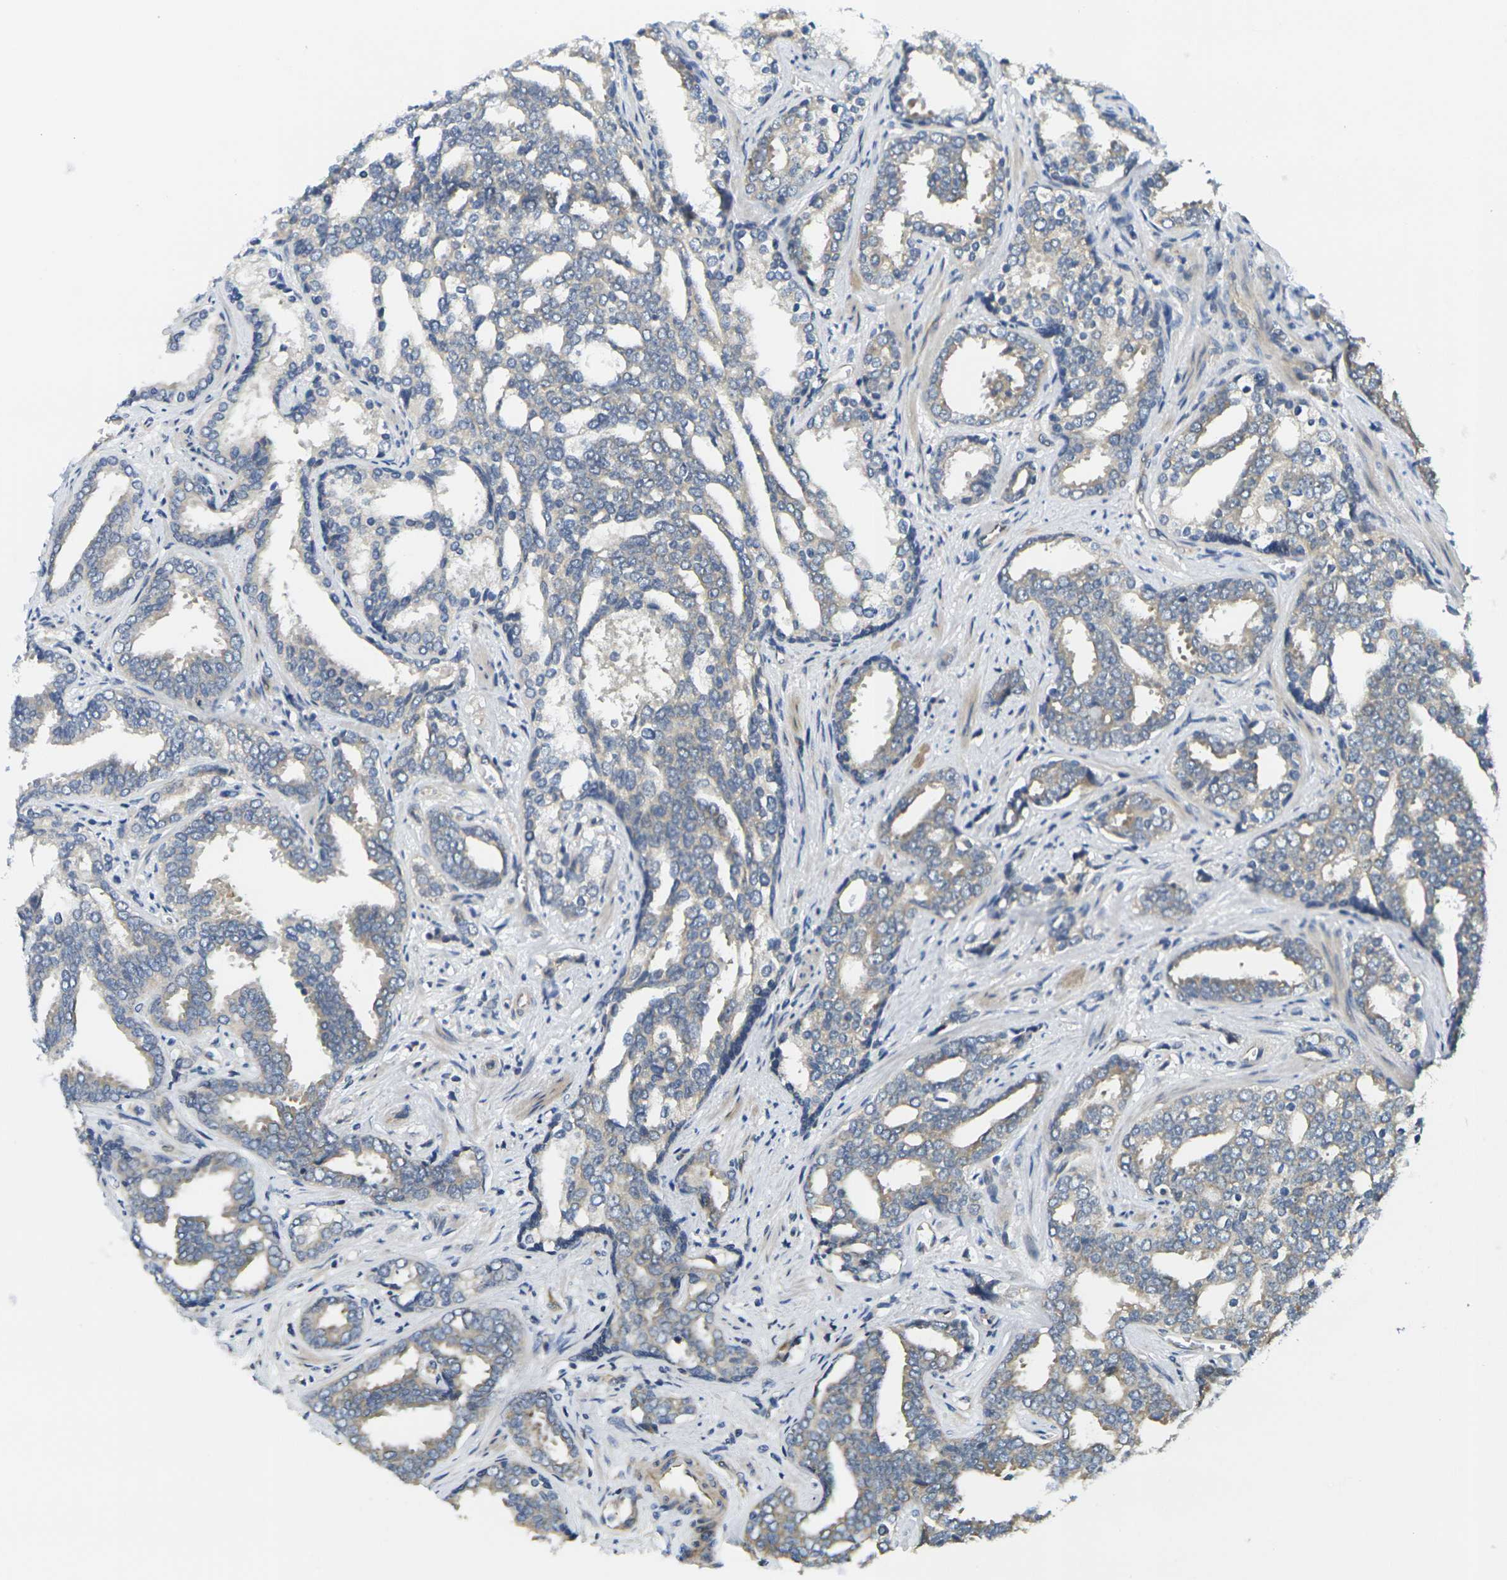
{"staining": {"intensity": "weak", "quantity": "25%-75%", "location": "cytoplasmic/membranous"}, "tissue": "prostate cancer", "cell_type": "Tumor cells", "image_type": "cancer", "snomed": [{"axis": "morphology", "description": "Adenocarcinoma, High grade"}, {"axis": "topography", "description": "Prostate"}], "caption": "An immunohistochemistry photomicrograph of neoplastic tissue is shown. Protein staining in brown shows weak cytoplasmic/membranous positivity in prostate adenocarcinoma (high-grade) within tumor cells.", "gene": "MINAR2", "patient": {"sex": "male", "age": 67}}